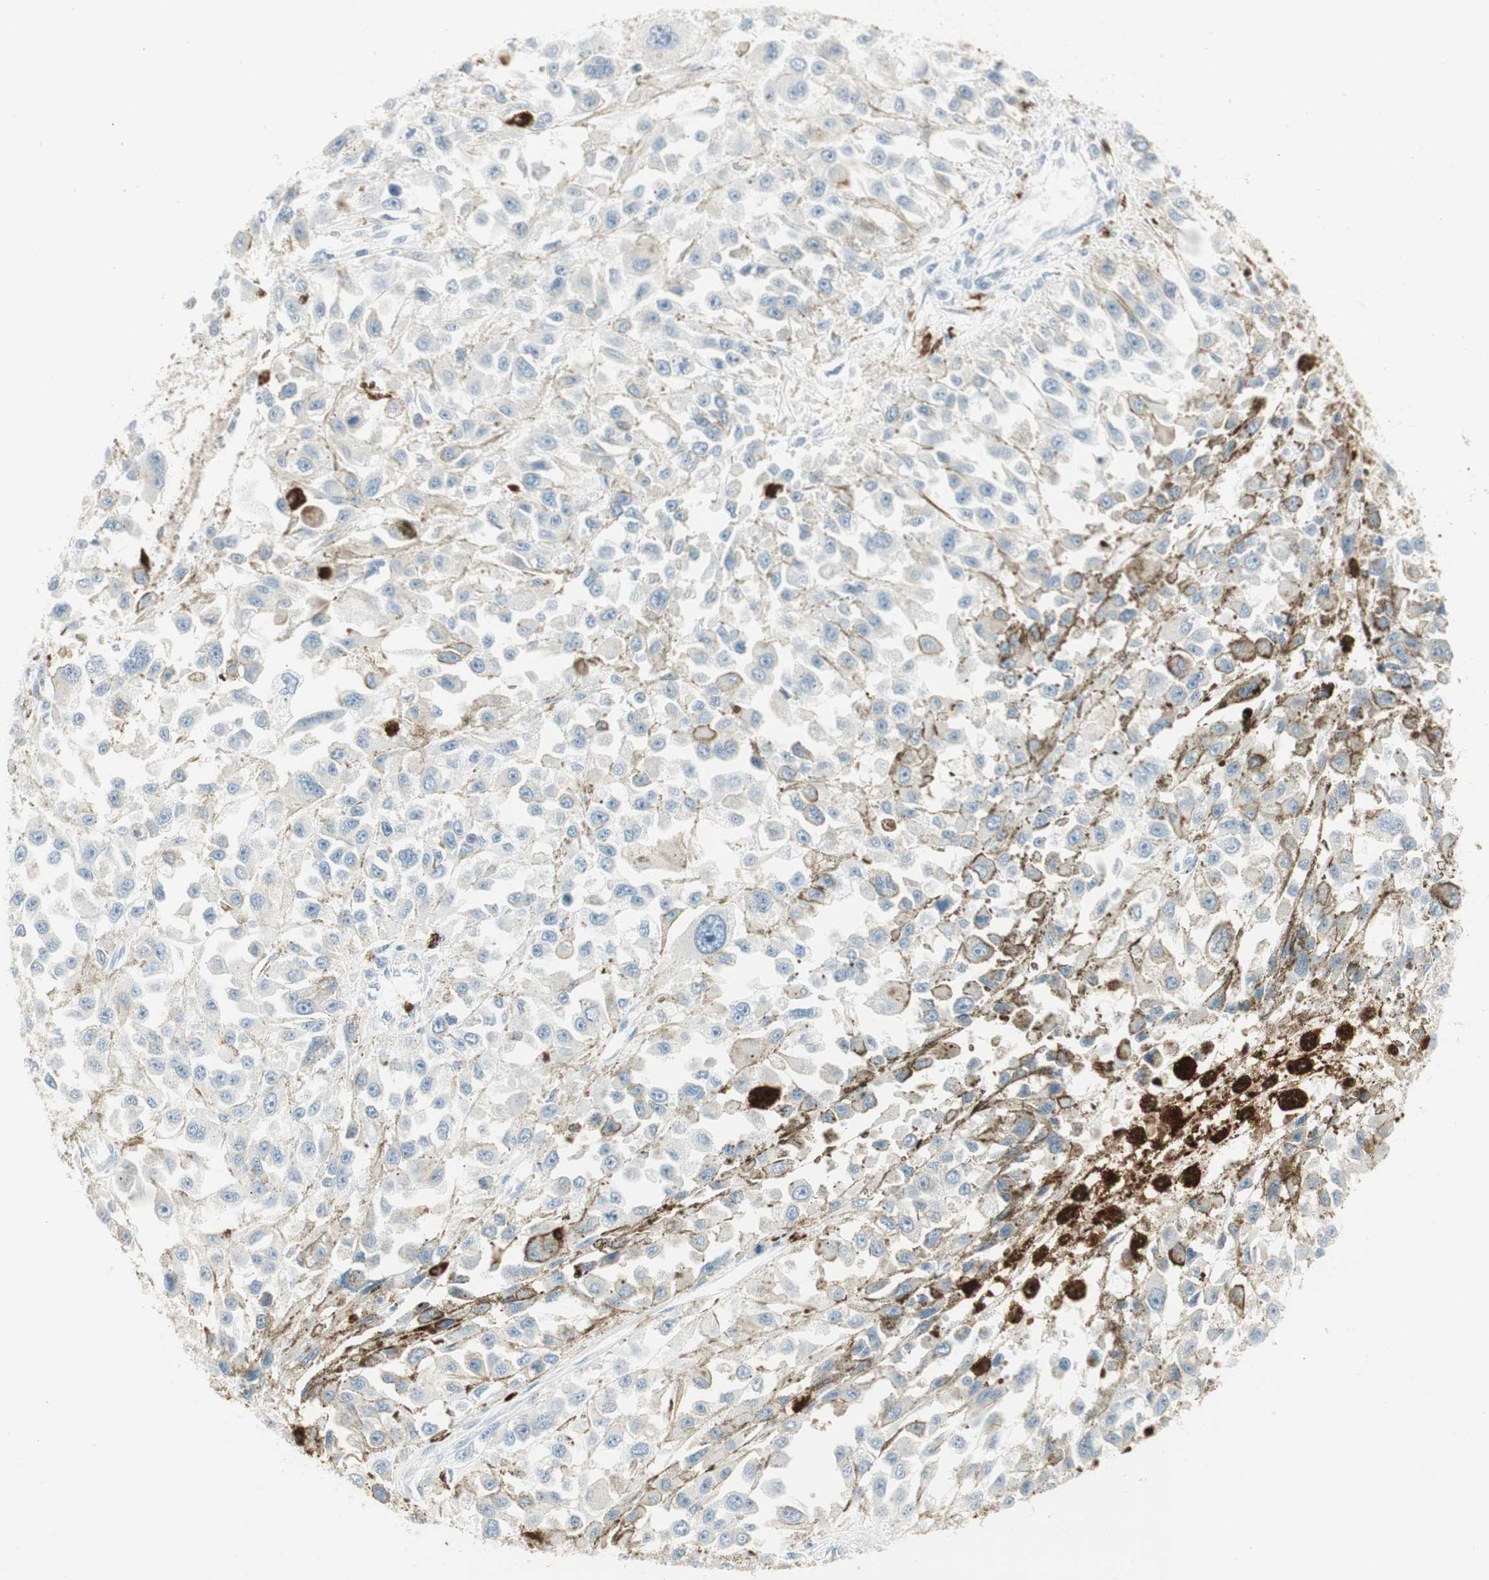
{"staining": {"intensity": "negative", "quantity": "none", "location": "none"}, "tissue": "melanoma", "cell_type": "Tumor cells", "image_type": "cancer", "snomed": [{"axis": "morphology", "description": "Malignant melanoma, Metastatic site"}, {"axis": "topography", "description": "Lymph node"}], "caption": "Tumor cells show no significant protein expression in melanoma. (Immunohistochemistry (ihc), brightfield microscopy, high magnification).", "gene": "ITGB2", "patient": {"sex": "male", "age": 59}}